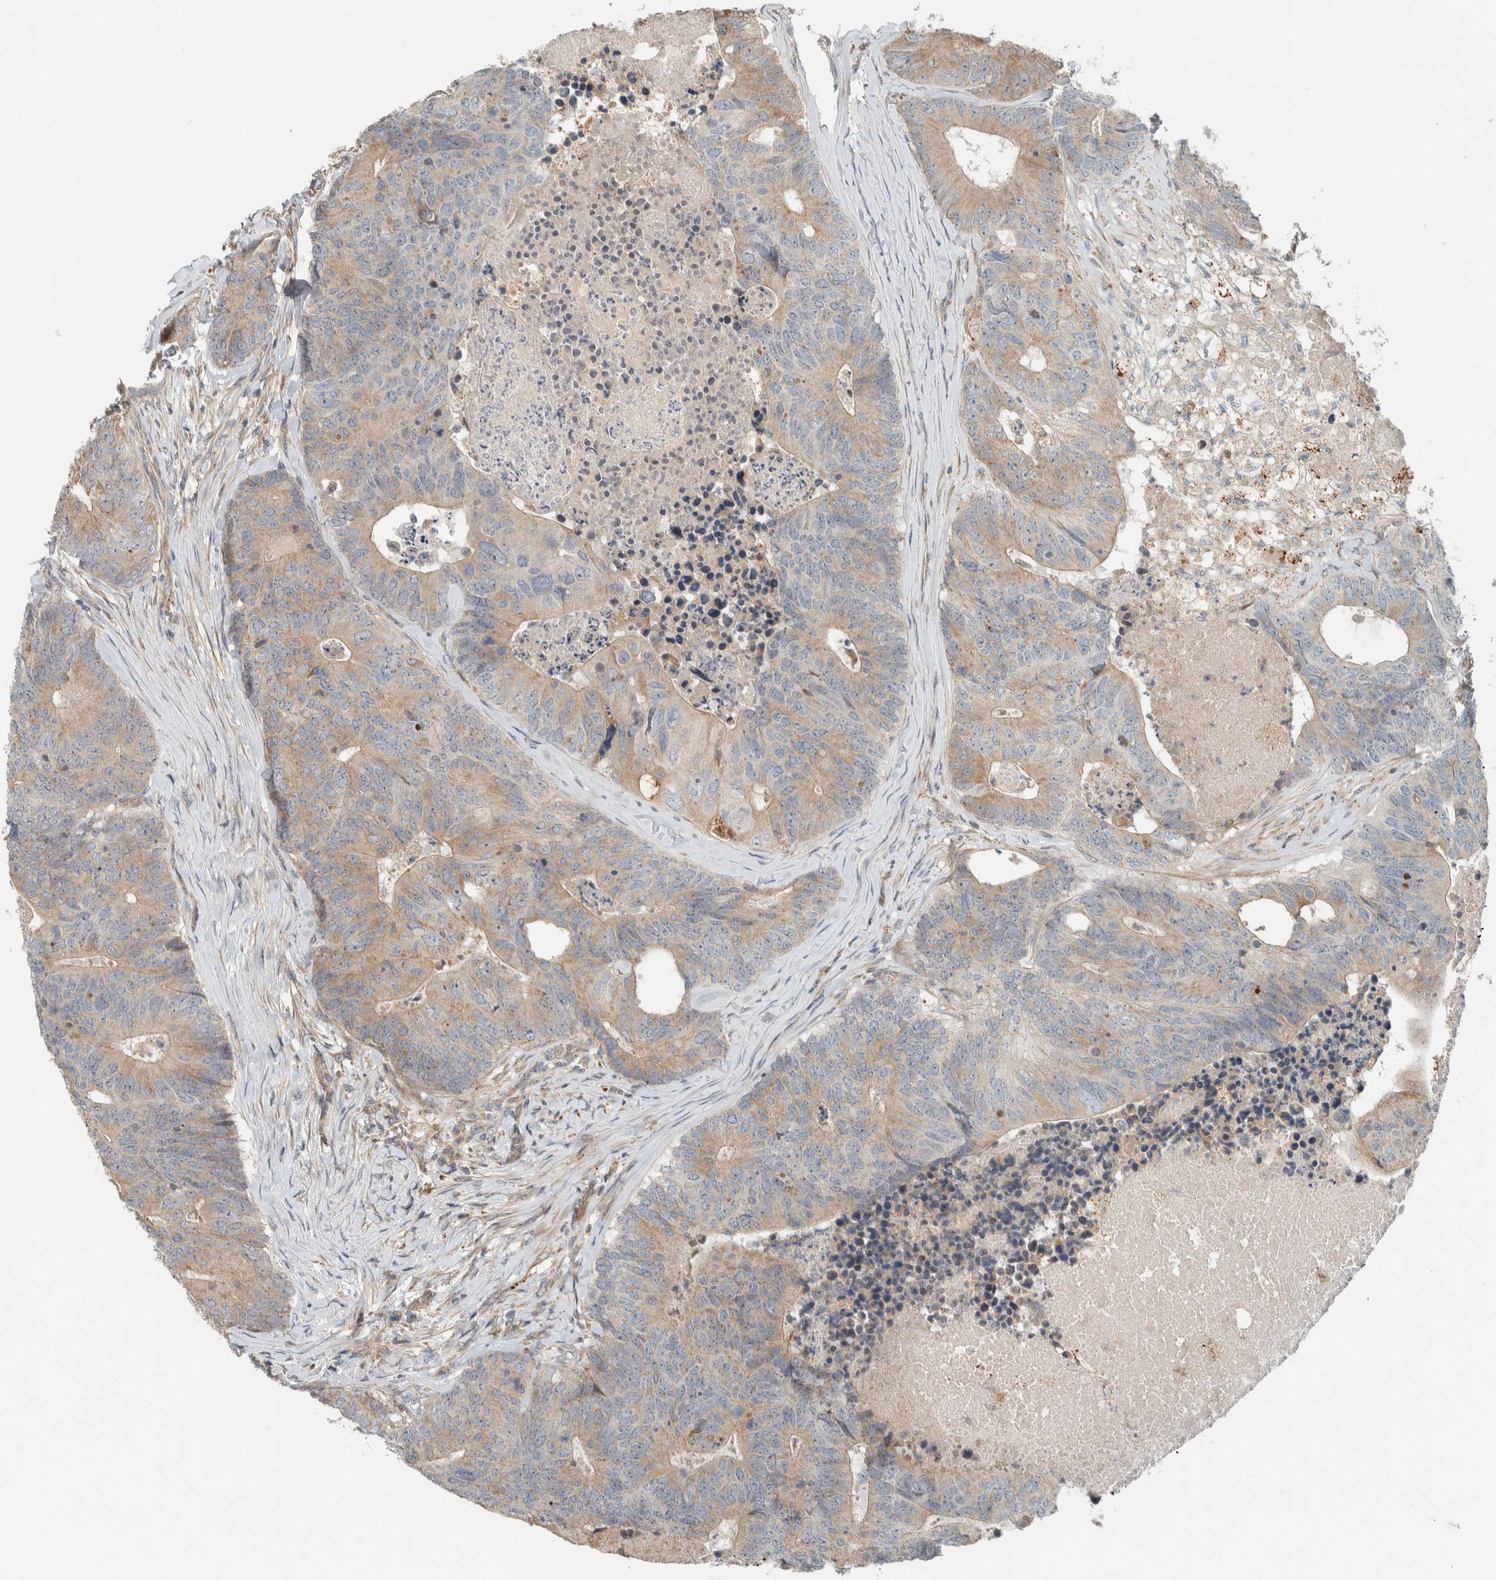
{"staining": {"intensity": "weak", "quantity": "25%-75%", "location": "cytoplasmic/membranous"}, "tissue": "colorectal cancer", "cell_type": "Tumor cells", "image_type": "cancer", "snomed": [{"axis": "morphology", "description": "Adenocarcinoma, NOS"}, {"axis": "topography", "description": "Colon"}], "caption": "Immunohistochemistry histopathology image of colorectal cancer stained for a protein (brown), which exhibits low levels of weak cytoplasmic/membranous staining in approximately 25%-75% of tumor cells.", "gene": "SLFN12L", "patient": {"sex": "female", "age": 67}}